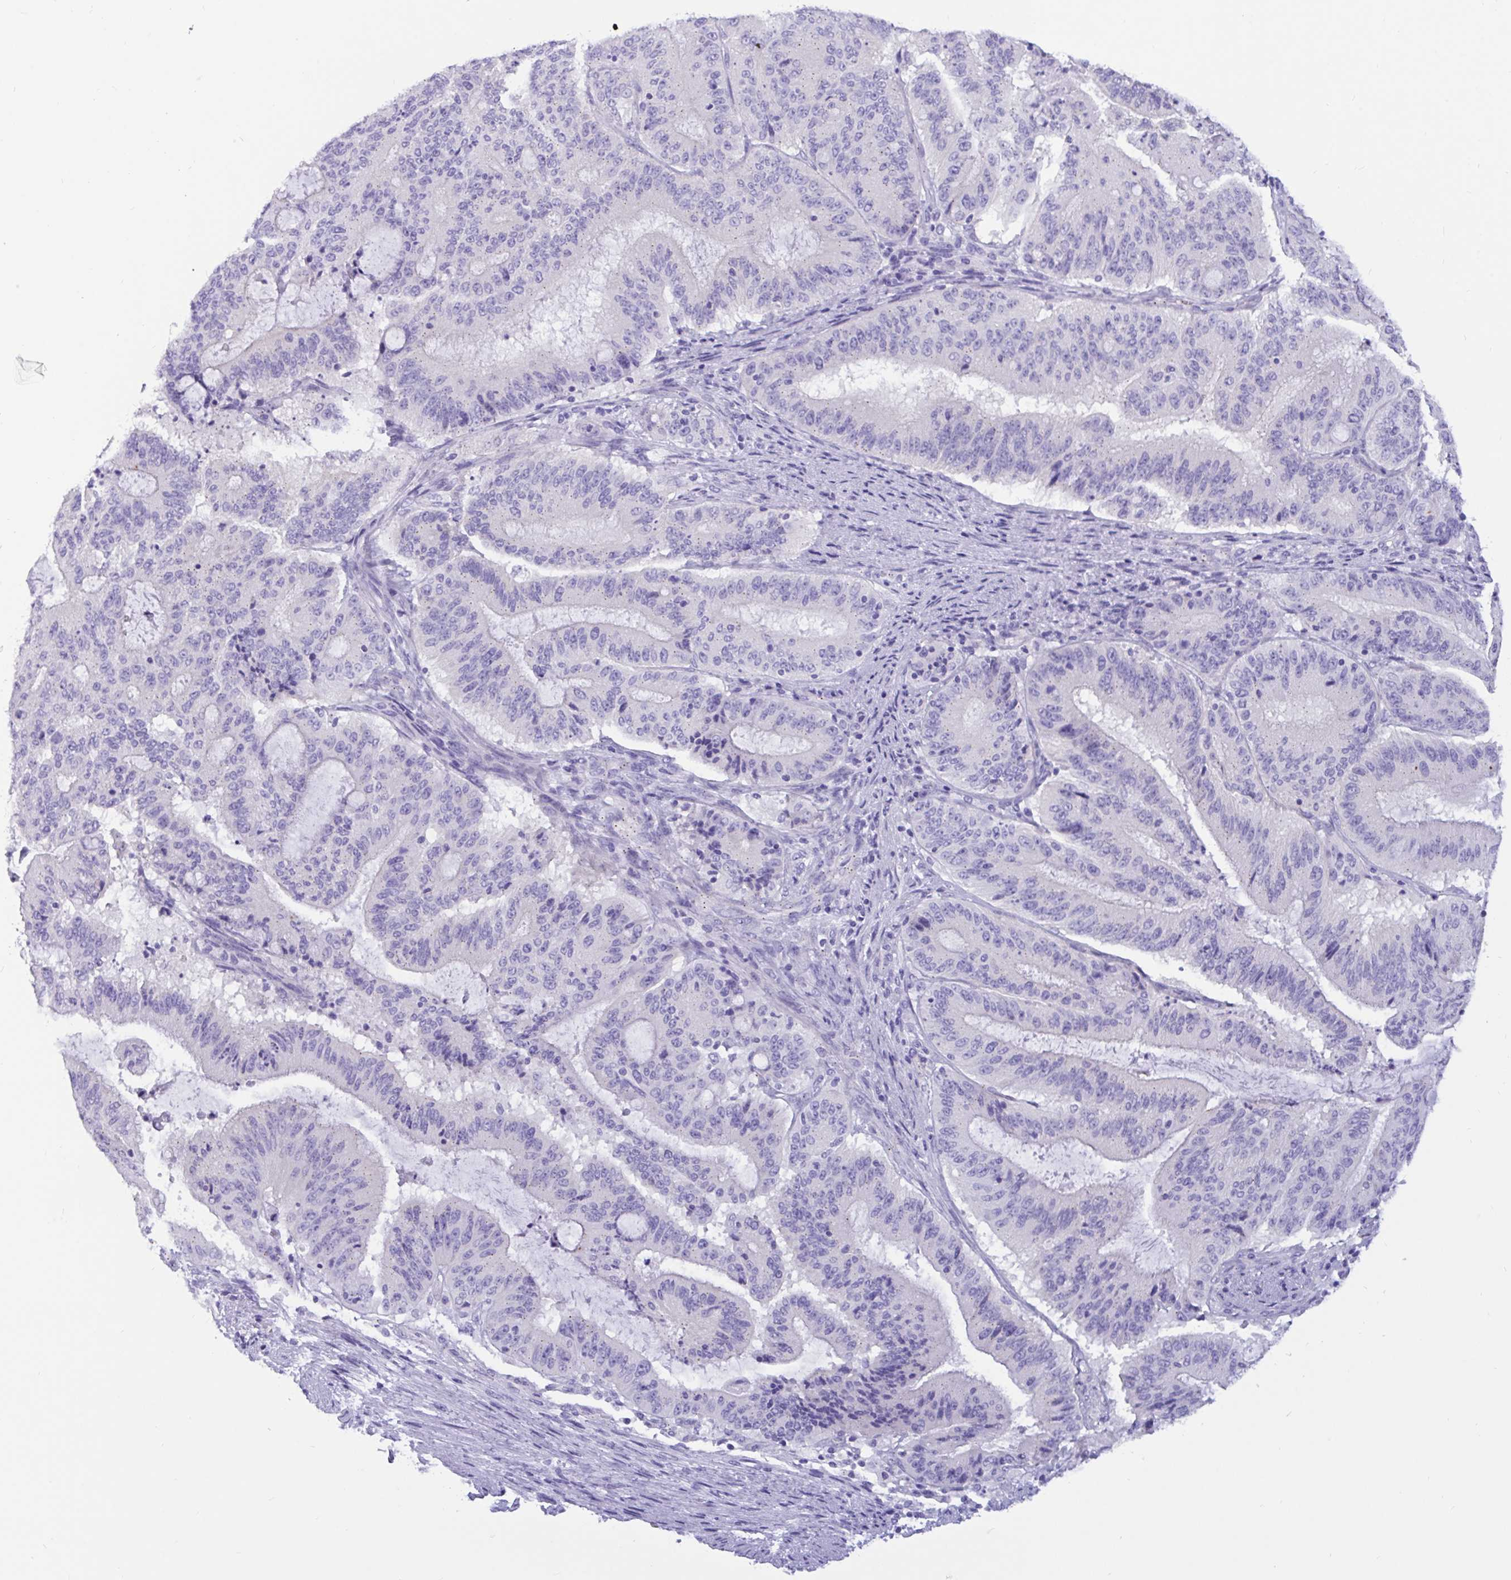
{"staining": {"intensity": "negative", "quantity": "none", "location": "none"}, "tissue": "liver cancer", "cell_type": "Tumor cells", "image_type": "cancer", "snomed": [{"axis": "morphology", "description": "Normal tissue, NOS"}, {"axis": "morphology", "description": "Cholangiocarcinoma"}, {"axis": "topography", "description": "Liver"}, {"axis": "topography", "description": "Peripheral nerve tissue"}], "caption": "Liver cholangiocarcinoma stained for a protein using immunohistochemistry (IHC) reveals no staining tumor cells.", "gene": "RNASE3", "patient": {"sex": "female", "age": 73}}